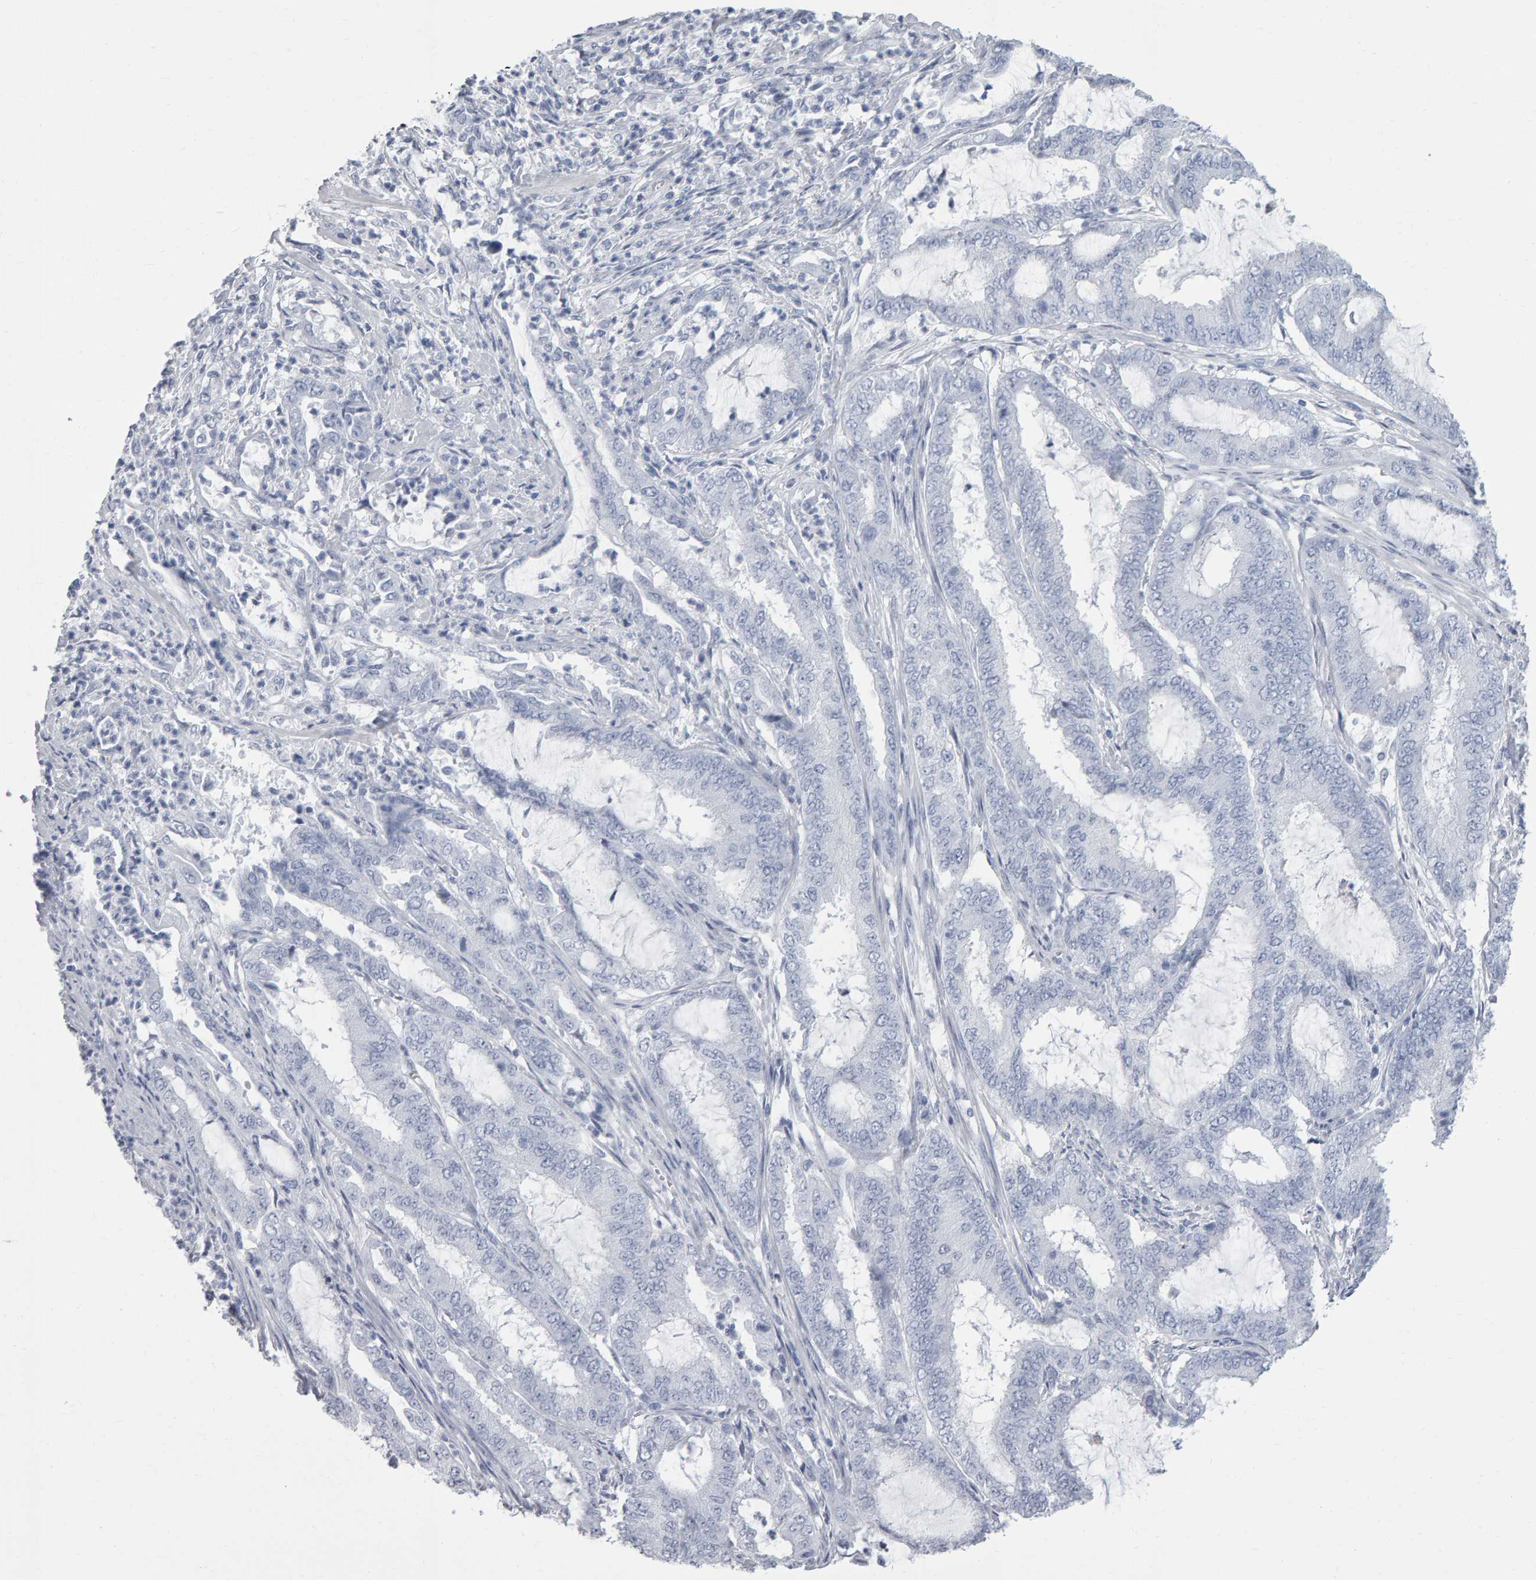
{"staining": {"intensity": "negative", "quantity": "none", "location": "none"}, "tissue": "endometrial cancer", "cell_type": "Tumor cells", "image_type": "cancer", "snomed": [{"axis": "morphology", "description": "Adenocarcinoma, NOS"}, {"axis": "topography", "description": "Endometrium"}], "caption": "Immunohistochemistry (IHC) of human endometrial cancer (adenocarcinoma) demonstrates no staining in tumor cells. (Stains: DAB immunohistochemistry with hematoxylin counter stain, Microscopy: brightfield microscopy at high magnification).", "gene": "NCDN", "patient": {"sex": "female", "age": 51}}